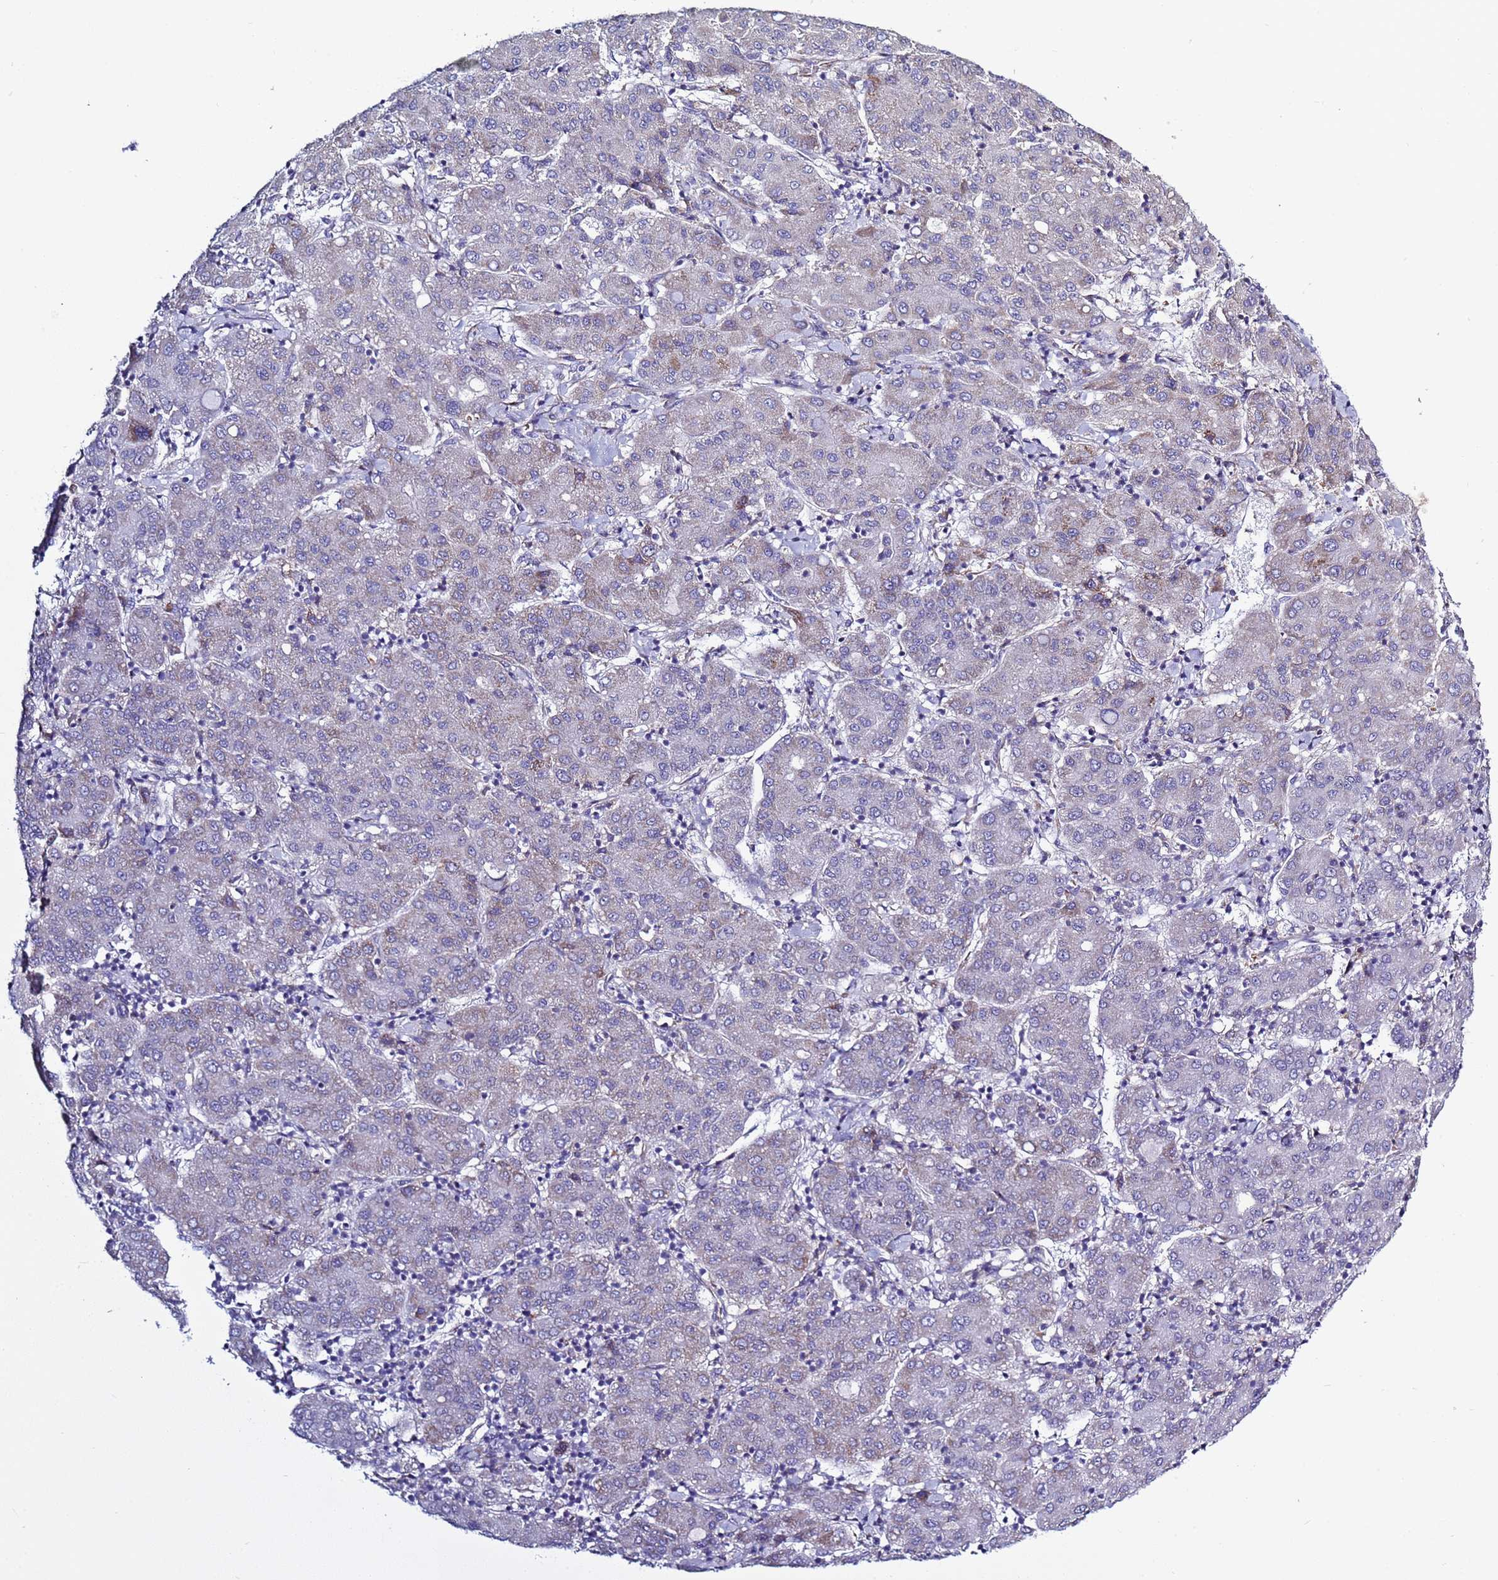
{"staining": {"intensity": "weak", "quantity": "<25%", "location": "cytoplasmic/membranous"}, "tissue": "liver cancer", "cell_type": "Tumor cells", "image_type": "cancer", "snomed": [{"axis": "morphology", "description": "Carcinoma, Hepatocellular, NOS"}, {"axis": "topography", "description": "Liver"}], "caption": "Micrograph shows no protein staining in tumor cells of liver cancer tissue. (DAB (3,3'-diaminobenzidine) immunohistochemistry visualized using brightfield microscopy, high magnification).", "gene": "ABHD17B", "patient": {"sex": "male", "age": 65}}